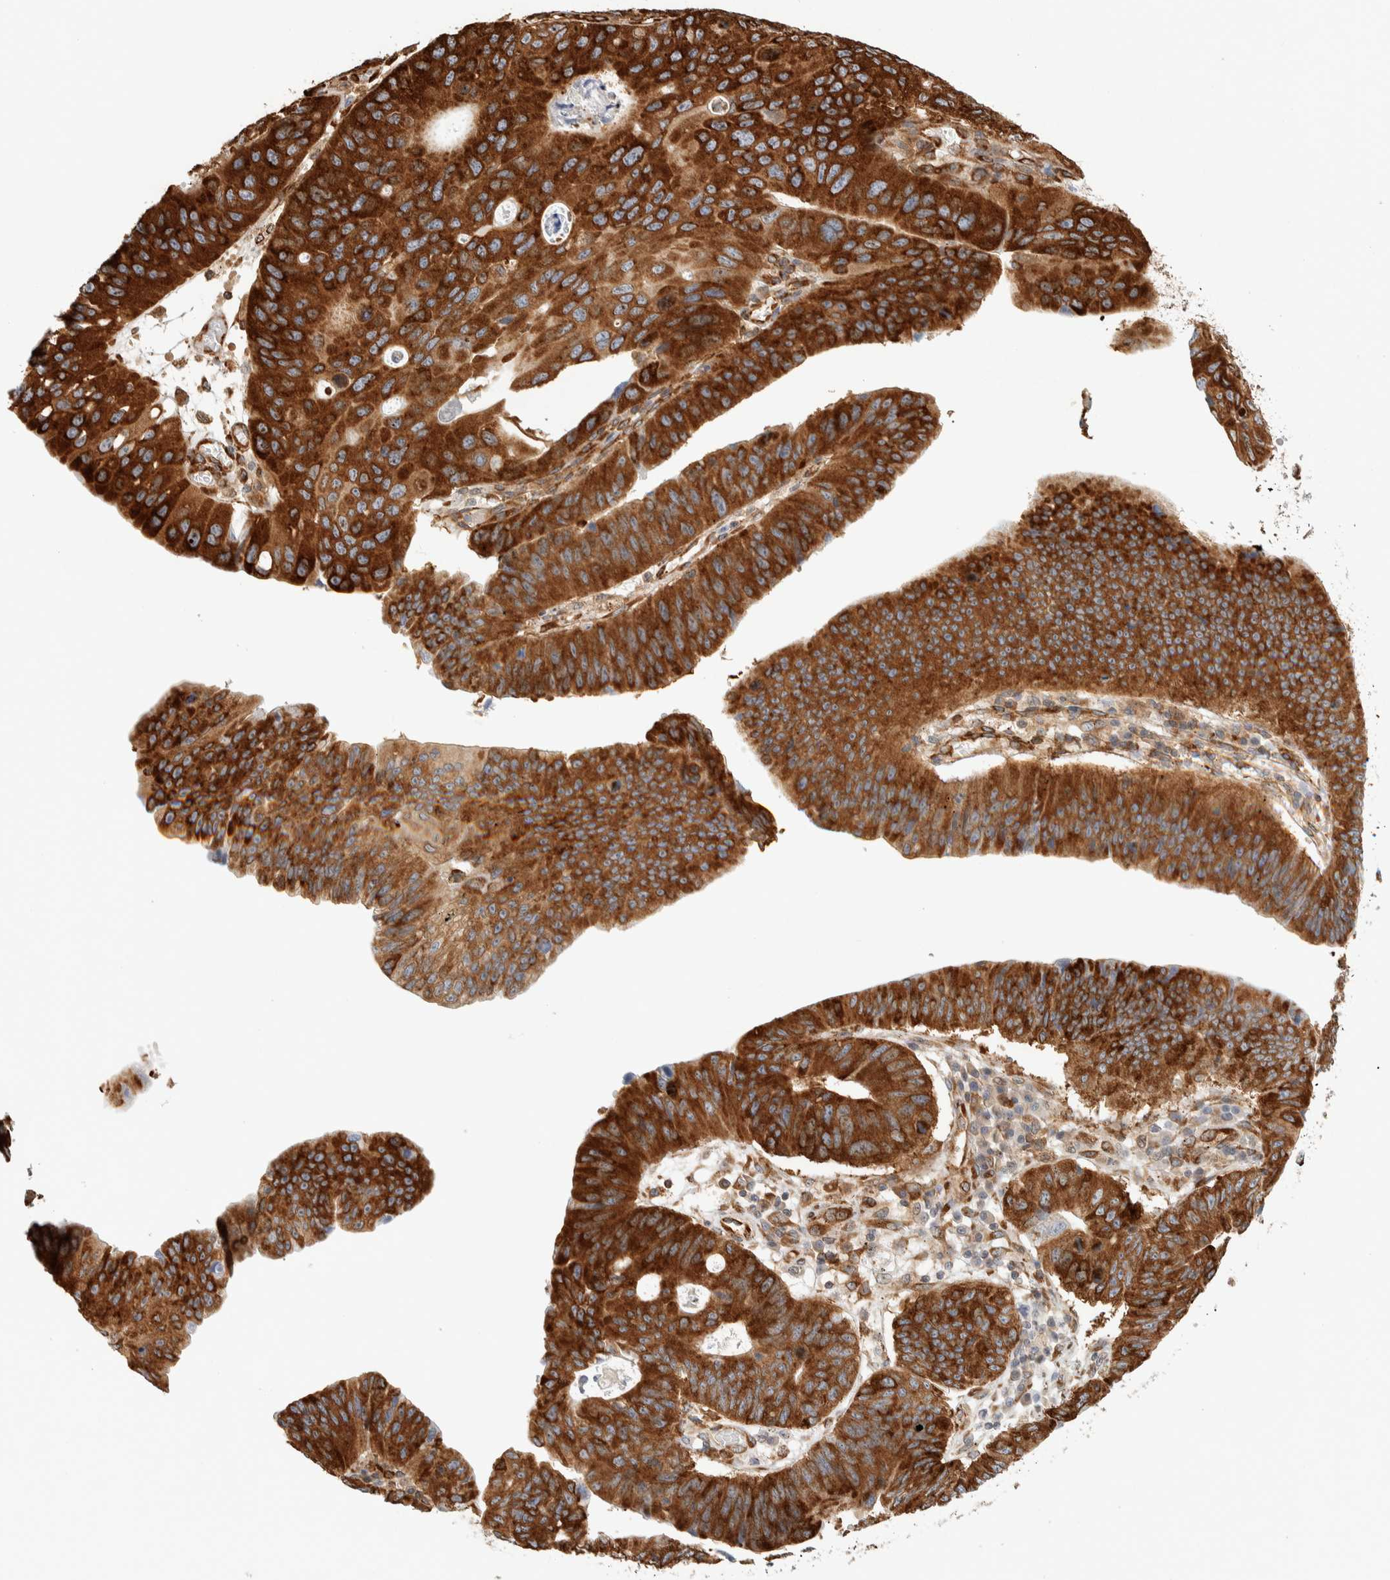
{"staining": {"intensity": "strong", "quantity": ">75%", "location": "cytoplasmic/membranous"}, "tissue": "stomach cancer", "cell_type": "Tumor cells", "image_type": "cancer", "snomed": [{"axis": "morphology", "description": "Adenocarcinoma, NOS"}, {"axis": "topography", "description": "Stomach"}], "caption": "Strong cytoplasmic/membranous expression is appreciated in about >75% of tumor cells in stomach cancer (adenocarcinoma).", "gene": "LLGL2", "patient": {"sex": "male", "age": 59}}